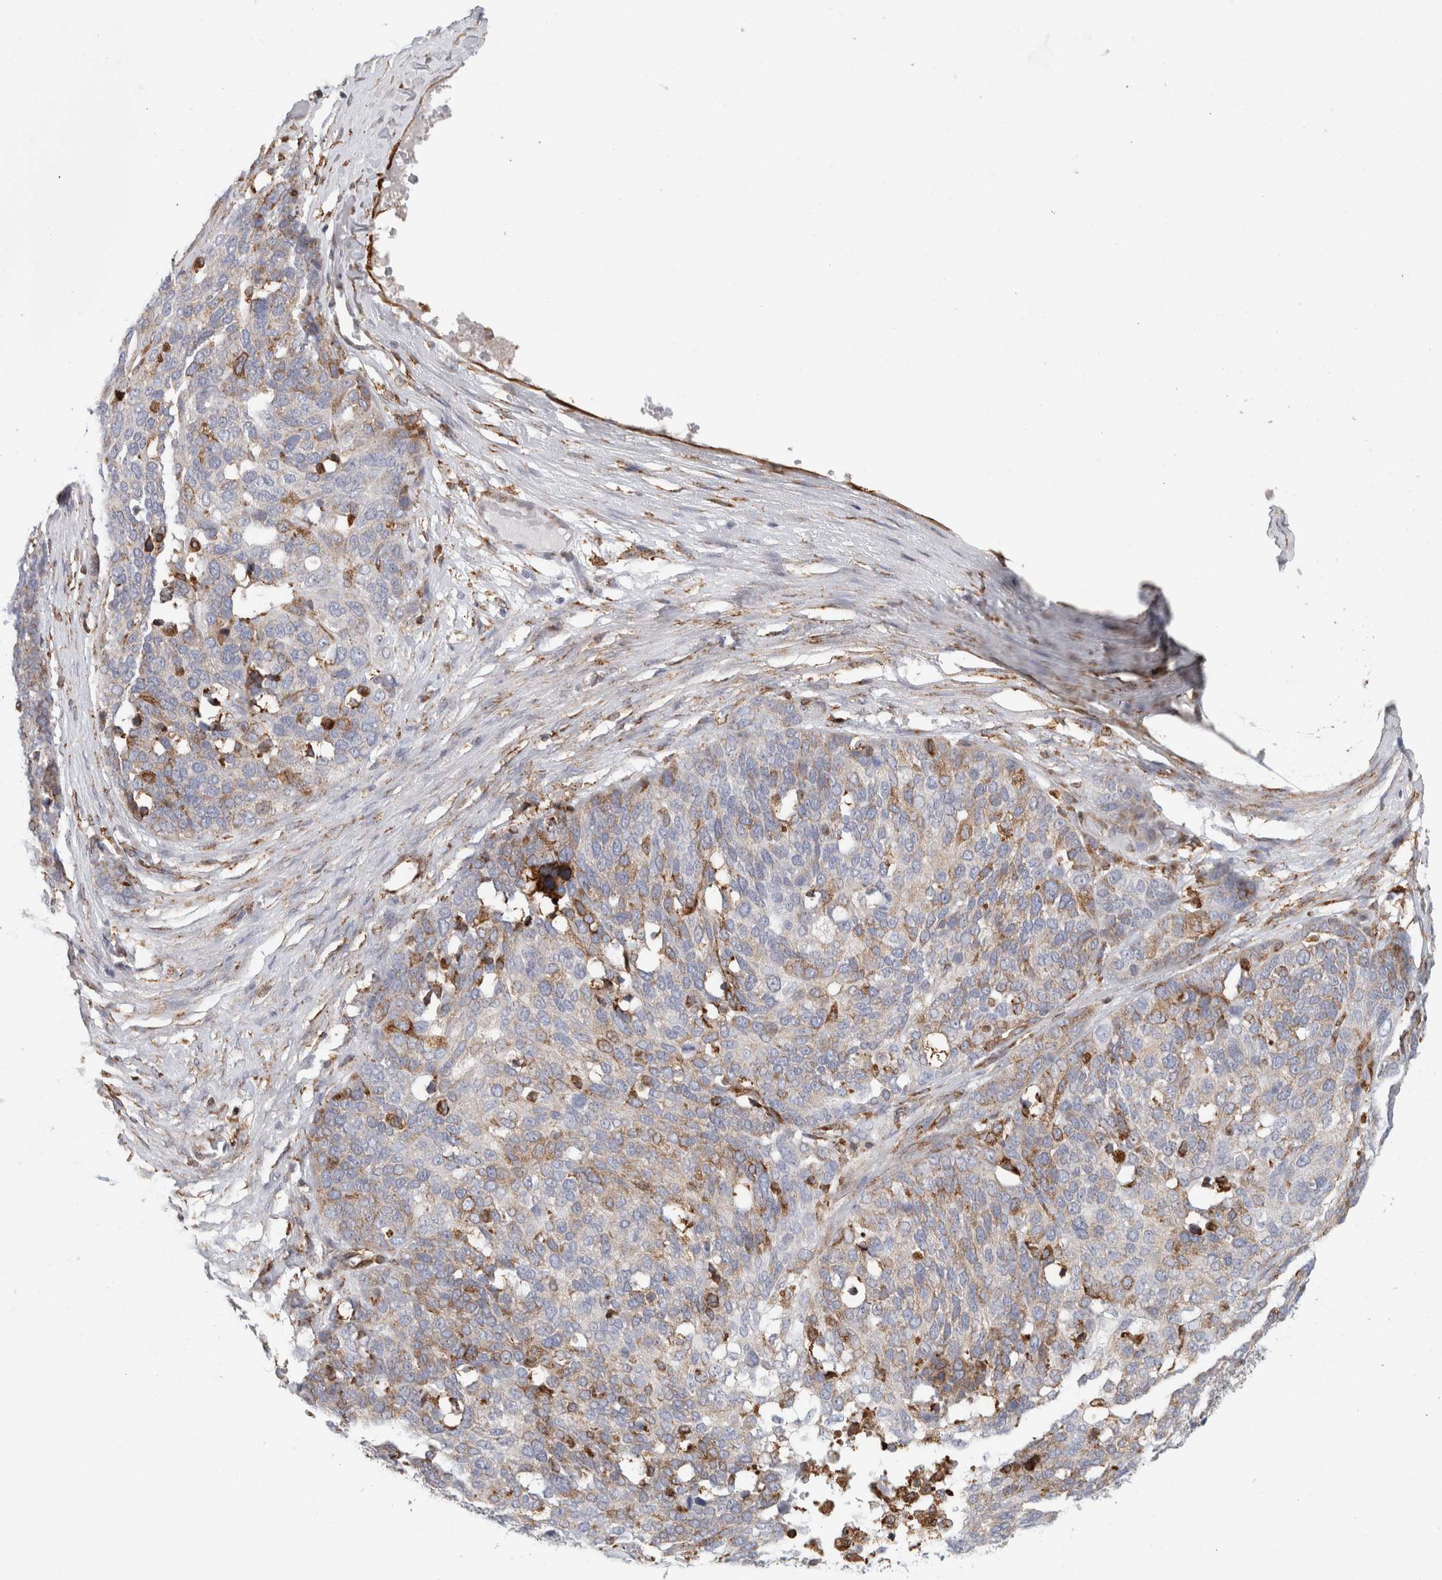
{"staining": {"intensity": "moderate", "quantity": ">75%", "location": "cytoplasmic/membranous"}, "tissue": "ovarian cancer", "cell_type": "Tumor cells", "image_type": "cancer", "snomed": [{"axis": "morphology", "description": "Cystadenocarcinoma, serous, NOS"}, {"axis": "topography", "description": "Ovary"}], "caption": "Ovarian cancer (serous cystadenocarcinoma) was stained to show a protein in brown. There is medium levels of moderate cytoplasmic/membranous staining in approximately >75% of tumor cells. The staining was performed using DAB to visualize the protein expression in brown, while the nuclei were stained in blue with hematoxylin (Magnification: 20x).", "gene": "MCFD2", "patient": {"sex": "female", "age": 44}}